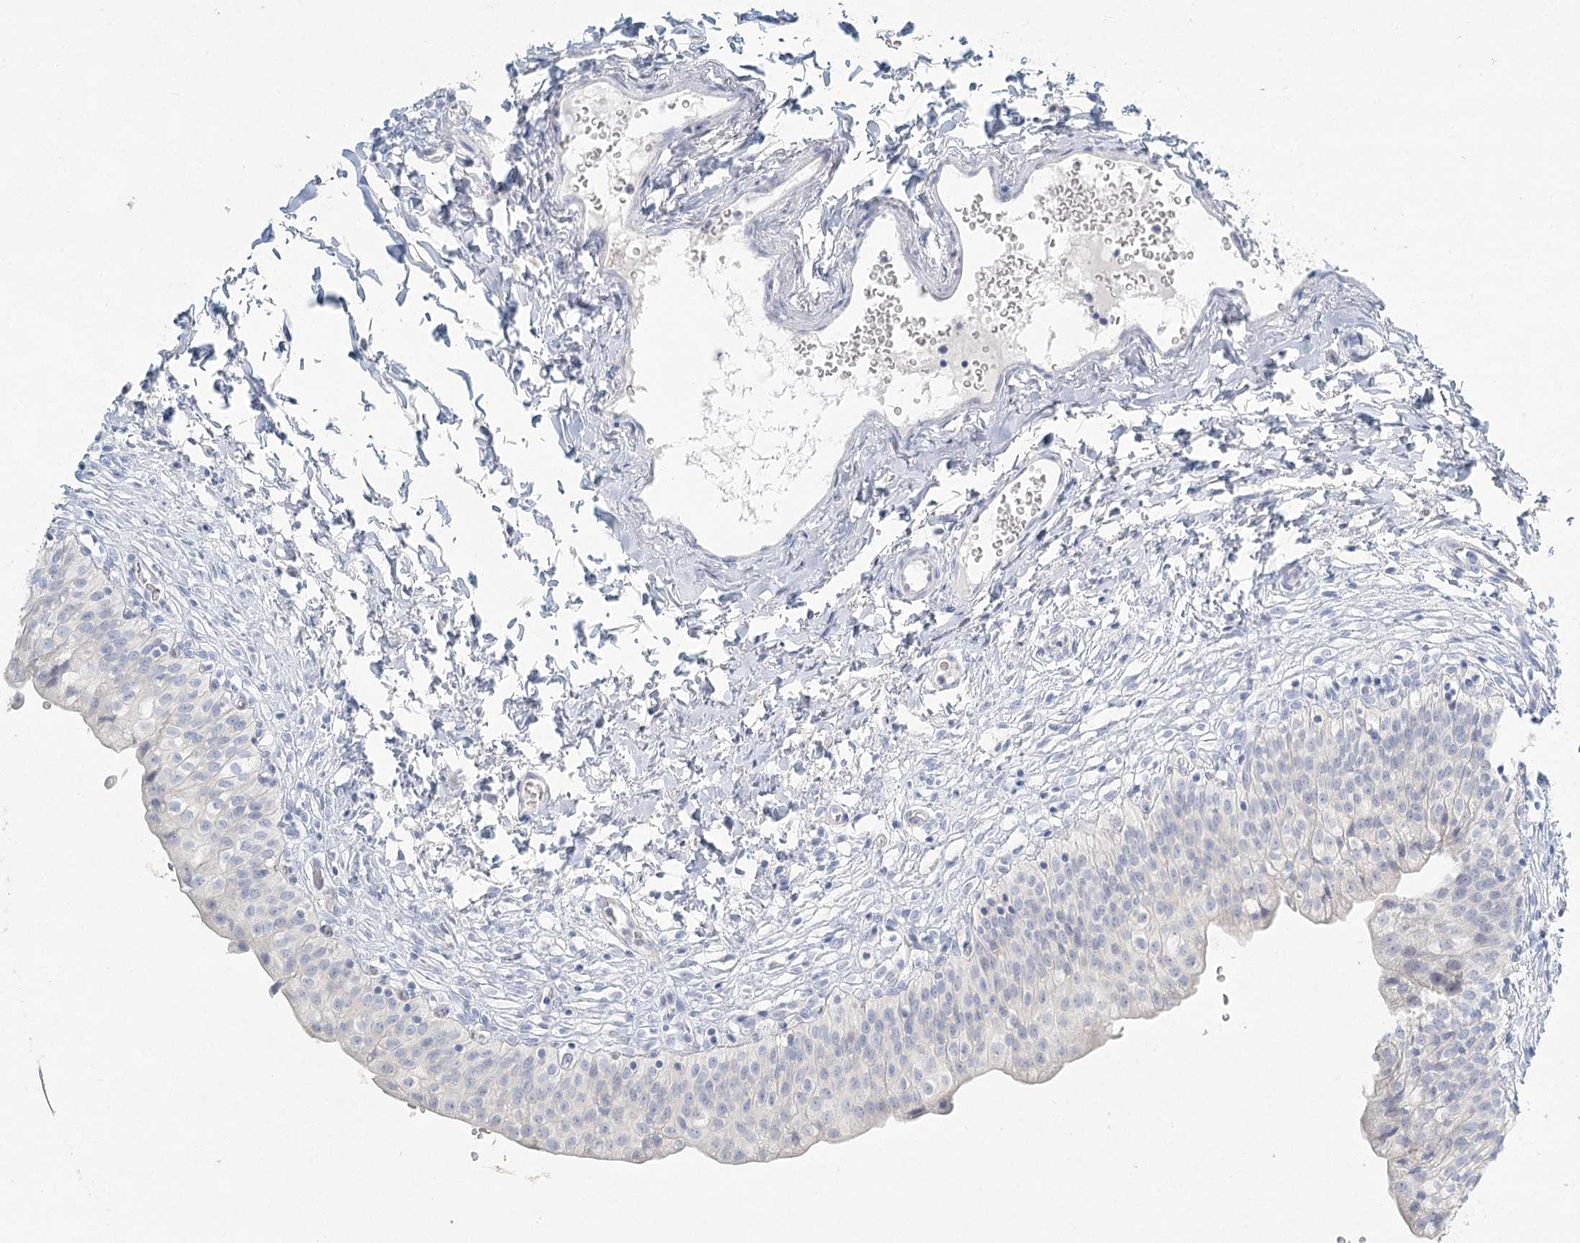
{"staining": {"intensity": "negative", "quantity": "none", "location": "none"}, "tissue": "urinary bladder", "cell_type": "Urothelial cells", "image_type": "normal", "snomed": [{"axis": "morphology", "description": "Normal tissue, NOS"}, {"axis": "topography", "description": "Urinary bladder"}], "caption": "IHC photomicrograph of unremarkable urinary bladder: urinary bladder stained with DAB demonstrates no significant protein staining in urothelial cells. (DAB (3,3'-diaminobenzidine) IHC visualized using brightfield microscopy, high magnification).", "gene": "LRP2BP", "patient": {"sex": "male", "age": 55}}